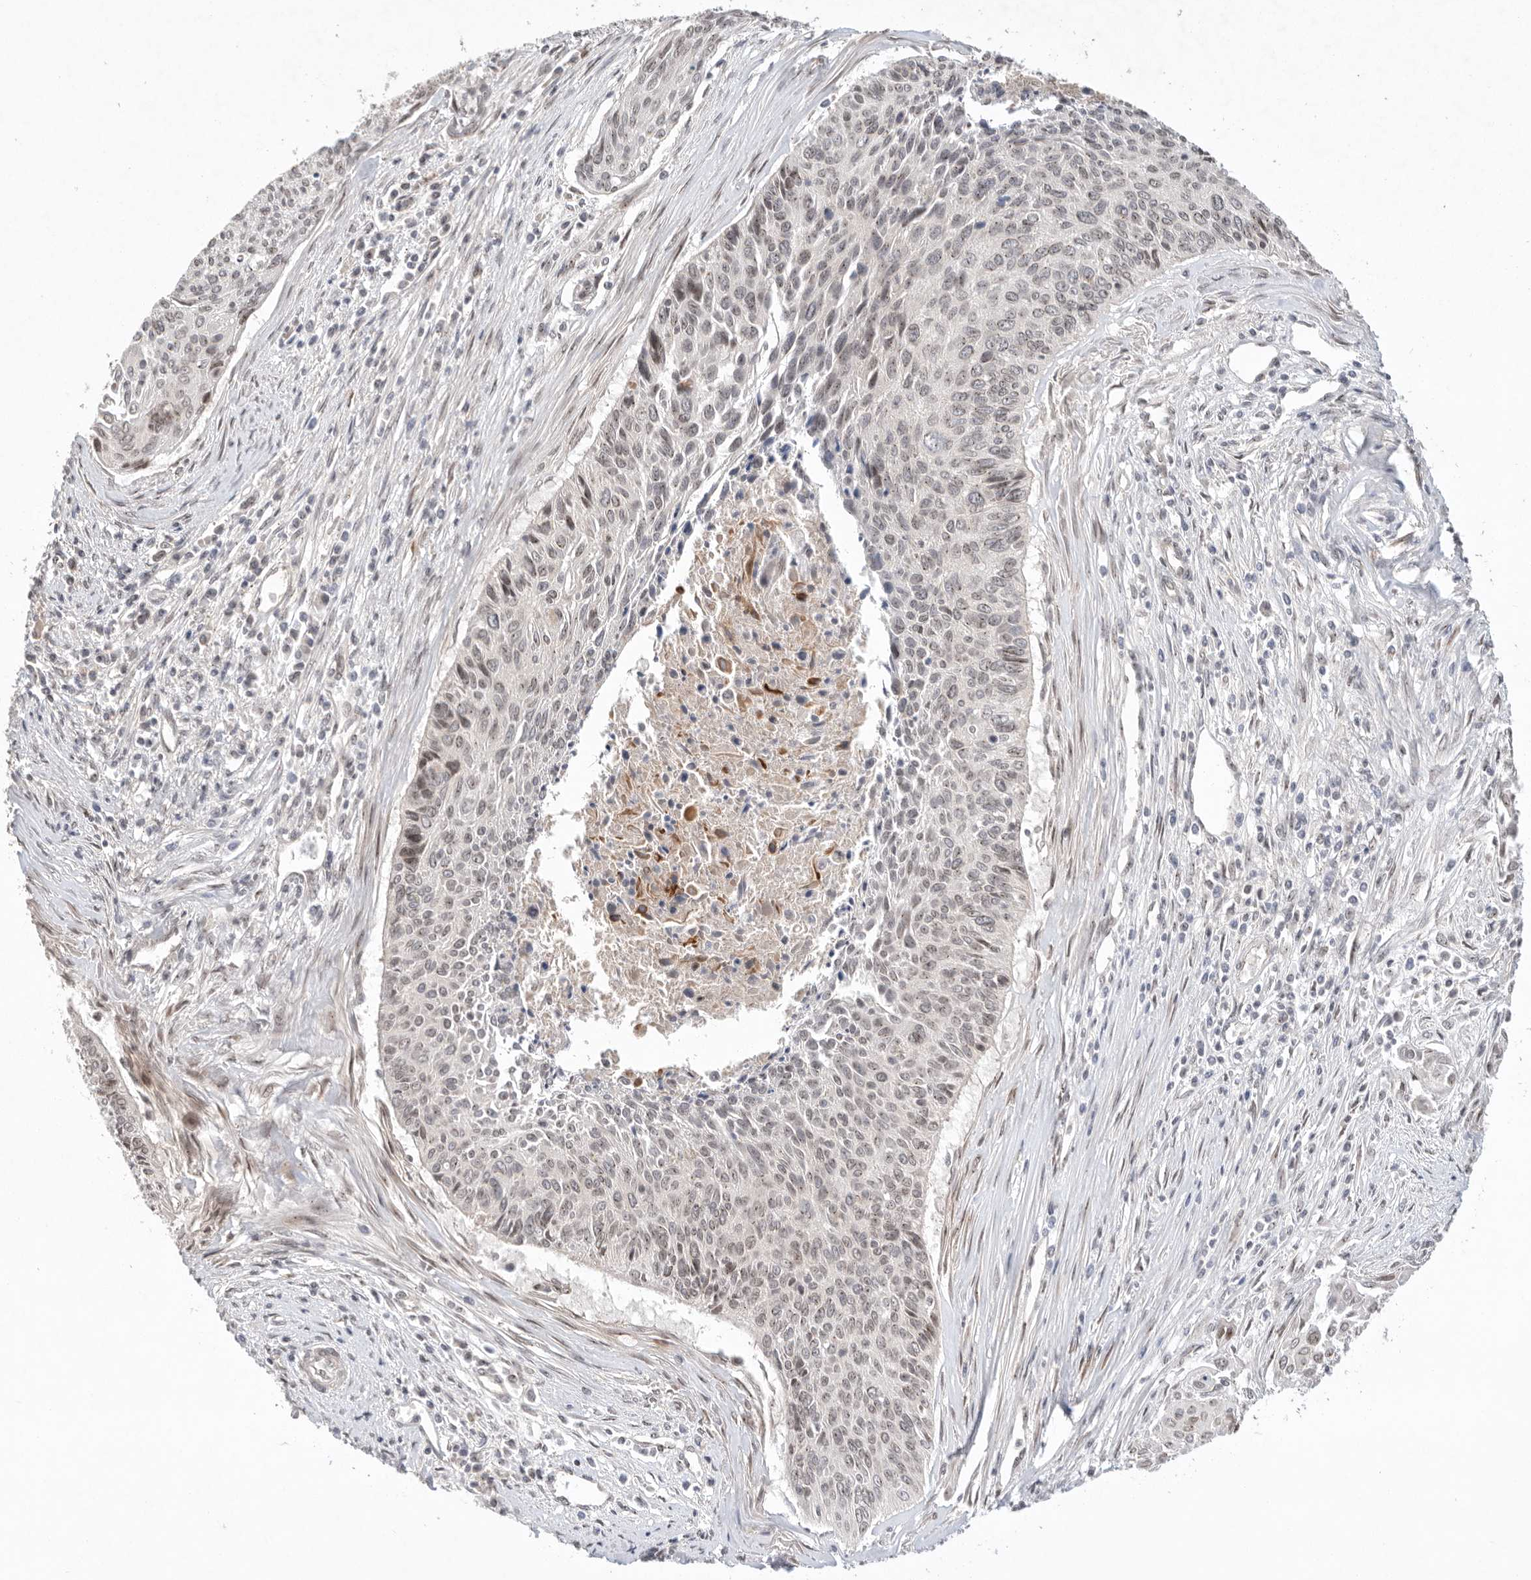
{"staining": {"intensity": "weak", "quantity": "25%-75%", "location": "nuclear"}, "tissue": "cervical cancer", "cell_type": "Tumor cells", "image_type": "cancer", "snomed": [{"axis": "morphology", "description": "Squamous cell carcinoma, NOS"}, {"axis": "topography", "description": "Cervix"}], "caption": "This is an image of immunohistochemistry (IHC) staining of cervical squamous cell carcinoma, which shows weak staining in the nuclear of tumor cells.", "gene": "LEMD3", "patient": {"sex": "female", "age": 55}}